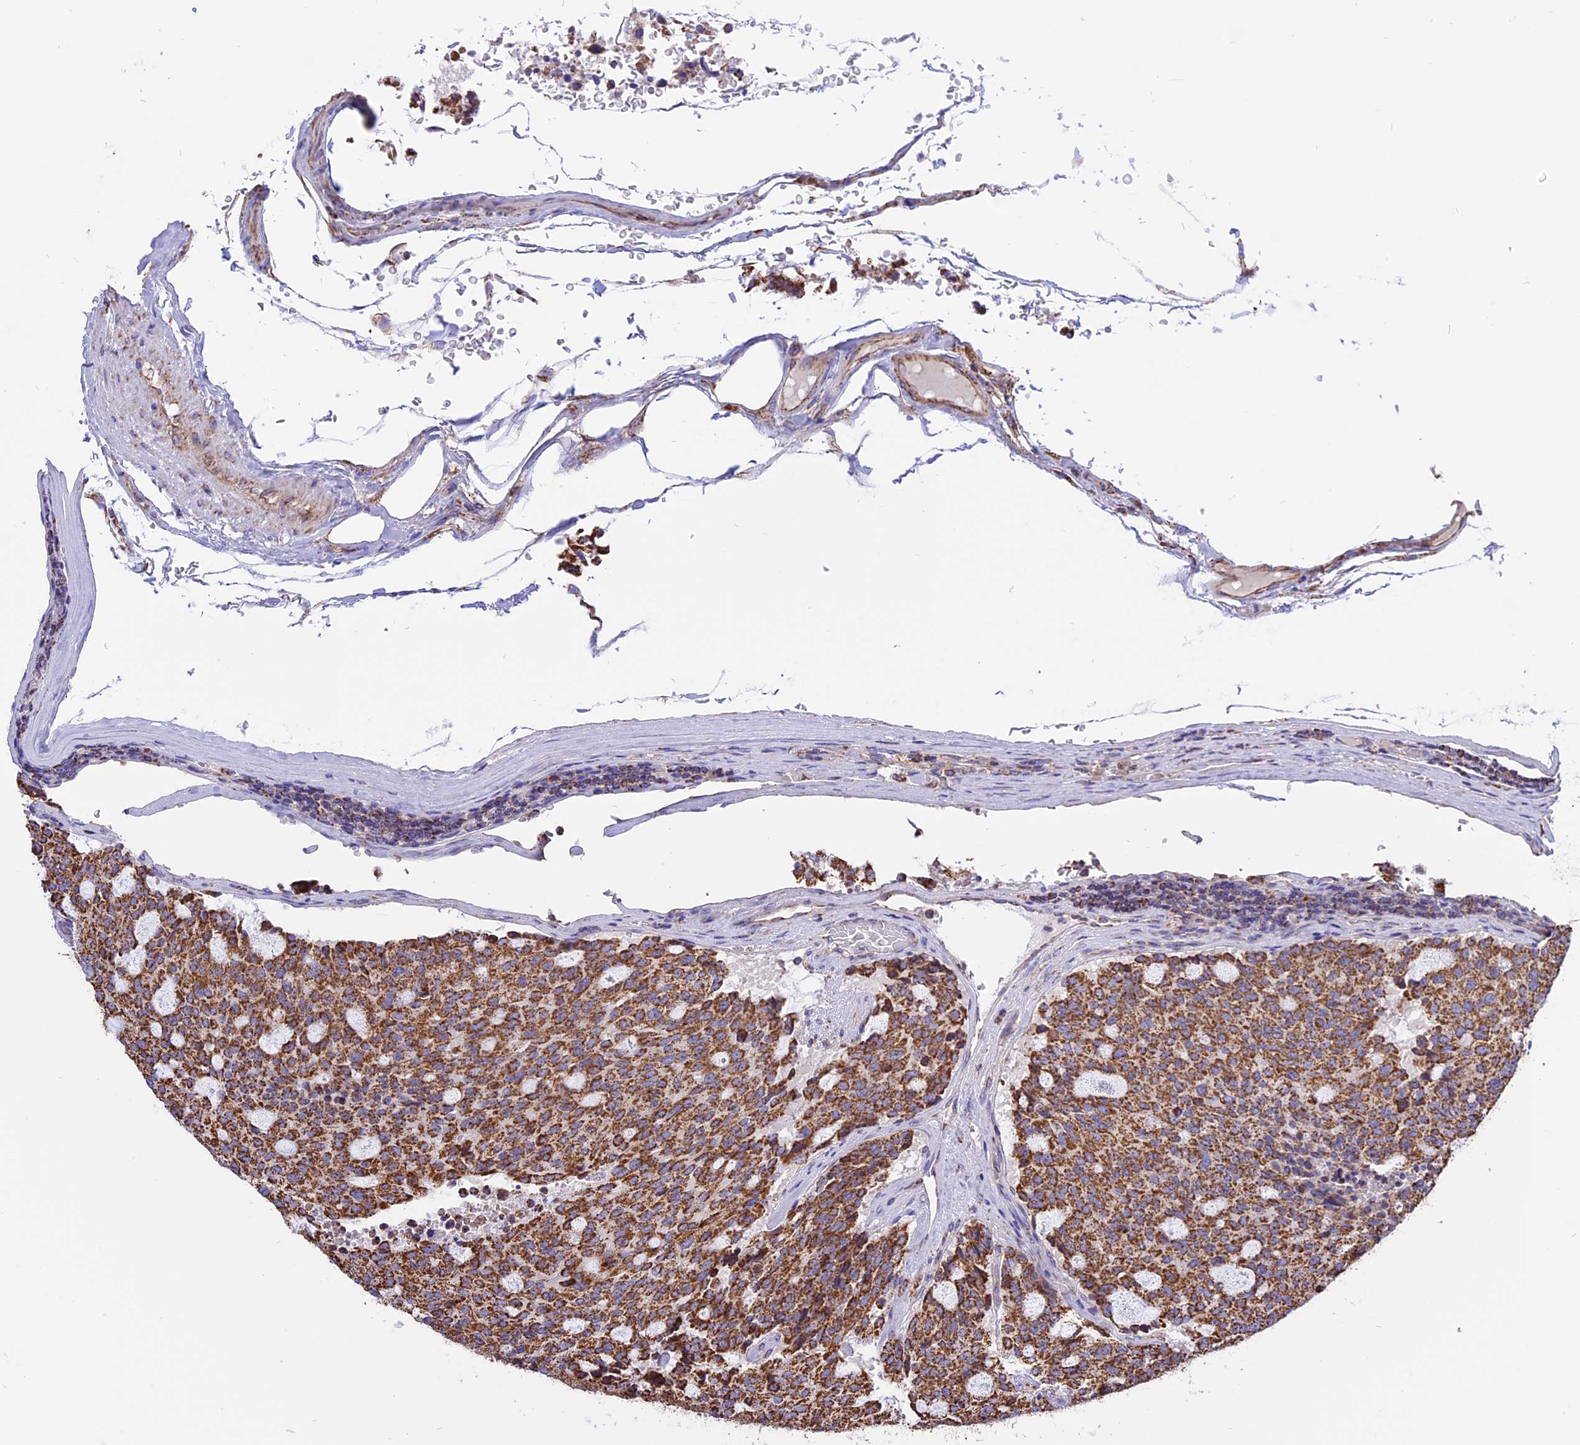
{"staining": {"intensity": "strong", "quantity": ">75%", "location": "cytoplasmic/membranous"}, "tissue": "carcinoid", "cell_type": "Tumor cells", "image_type": "cancer", "snomed": [{"axis": "morphology", "description": "Carcinoid, malignant, NOS"}, {"axis": "topography", "description": "Pancreas"}], "caption": "Immunohistochemical staining of carcinoid exhibits high levels of strong cytoplasmic/membranous protein positivity in approximately >75% of tumor cells. Immunohistochemistry (ihc) stains the protein of interest in brown and the nuclei are stained blue.", "gene": "TTC4", "patient": {"sex": "female", "age": 54}}